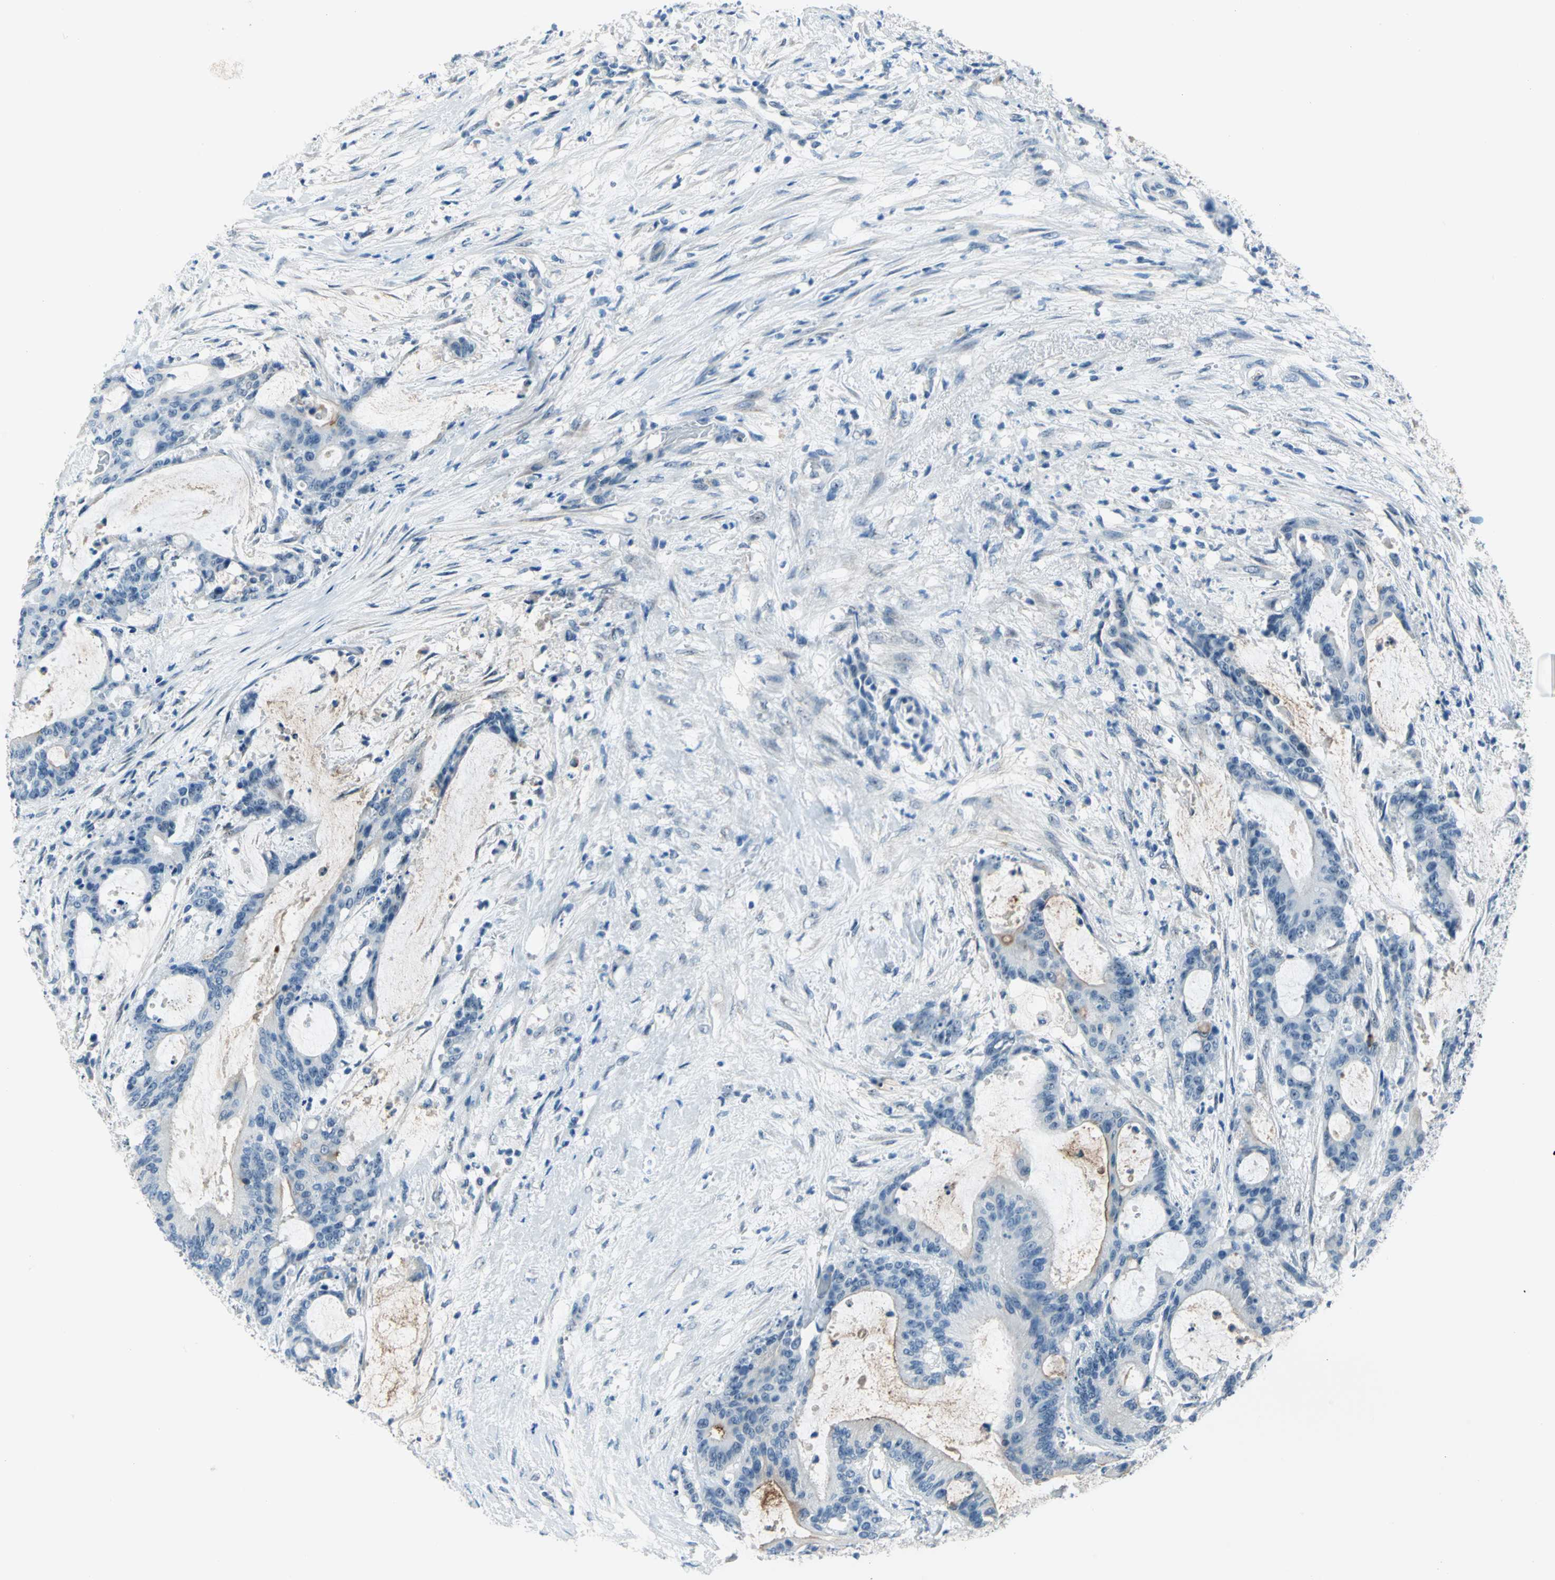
{"staining": {"intensity": "moderate", "quantity": "<25%", "location": "cytoplasmic/membranous"}, "tissue": "liver cancer", "cell_type": "Tumor cells", "image_type": "cancer", "snomed": [{"axis": "morphology", "description": "Cholangiocarcinoma"}, {"axis": "topography", "description": "Liver"}], "caption": "A brown stain labels moderate cytoplasmic/membranous staining of a protein in human liver cancer (cholangiocarcinoma) tumor cells. Nuclei are stained in blue.", "gene": "MUC4", "patient": {"sex": "female", "age": 73}}